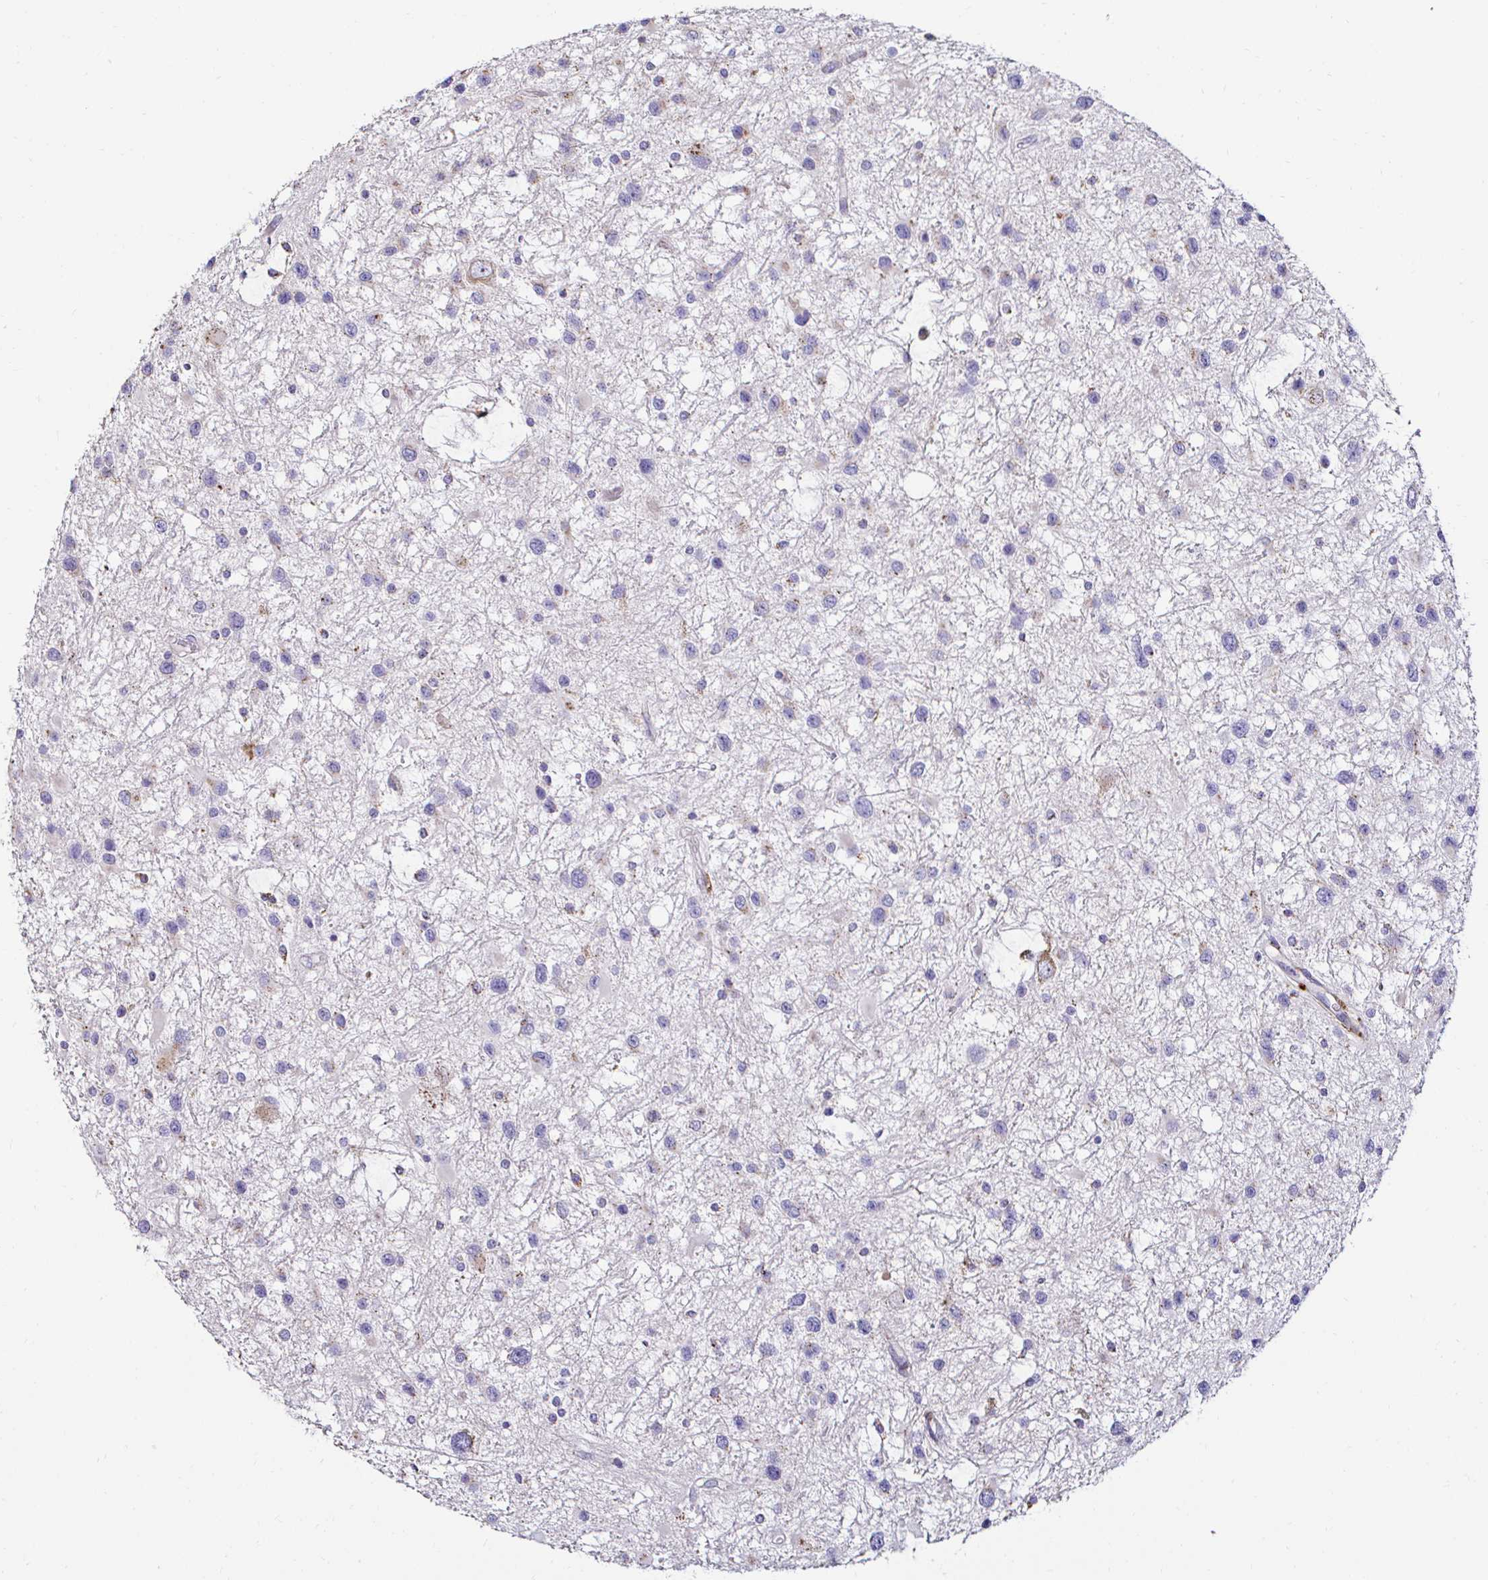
{"staining": {"intensity": "negative", "quantity": "none", "location": "none"}, "tissue": "glioma", "cell_type": "Tumor cells", "image_type": "cancer", "snomed": [{"axis": "morphology", "description": "Glioma, malignant, Low grade"}, {"axis": "topography", "description": "Brain"}], "caption": "A photomicrograph of human glioma is negative for staining in tumor cells. (Brightfield microscopy of DAB (3,3'-diaminobenzidine) immunohistochemistry (IHC) at high magnification).", "gene": "GALNS", "patient": {"sex": "female", "age": 32}}